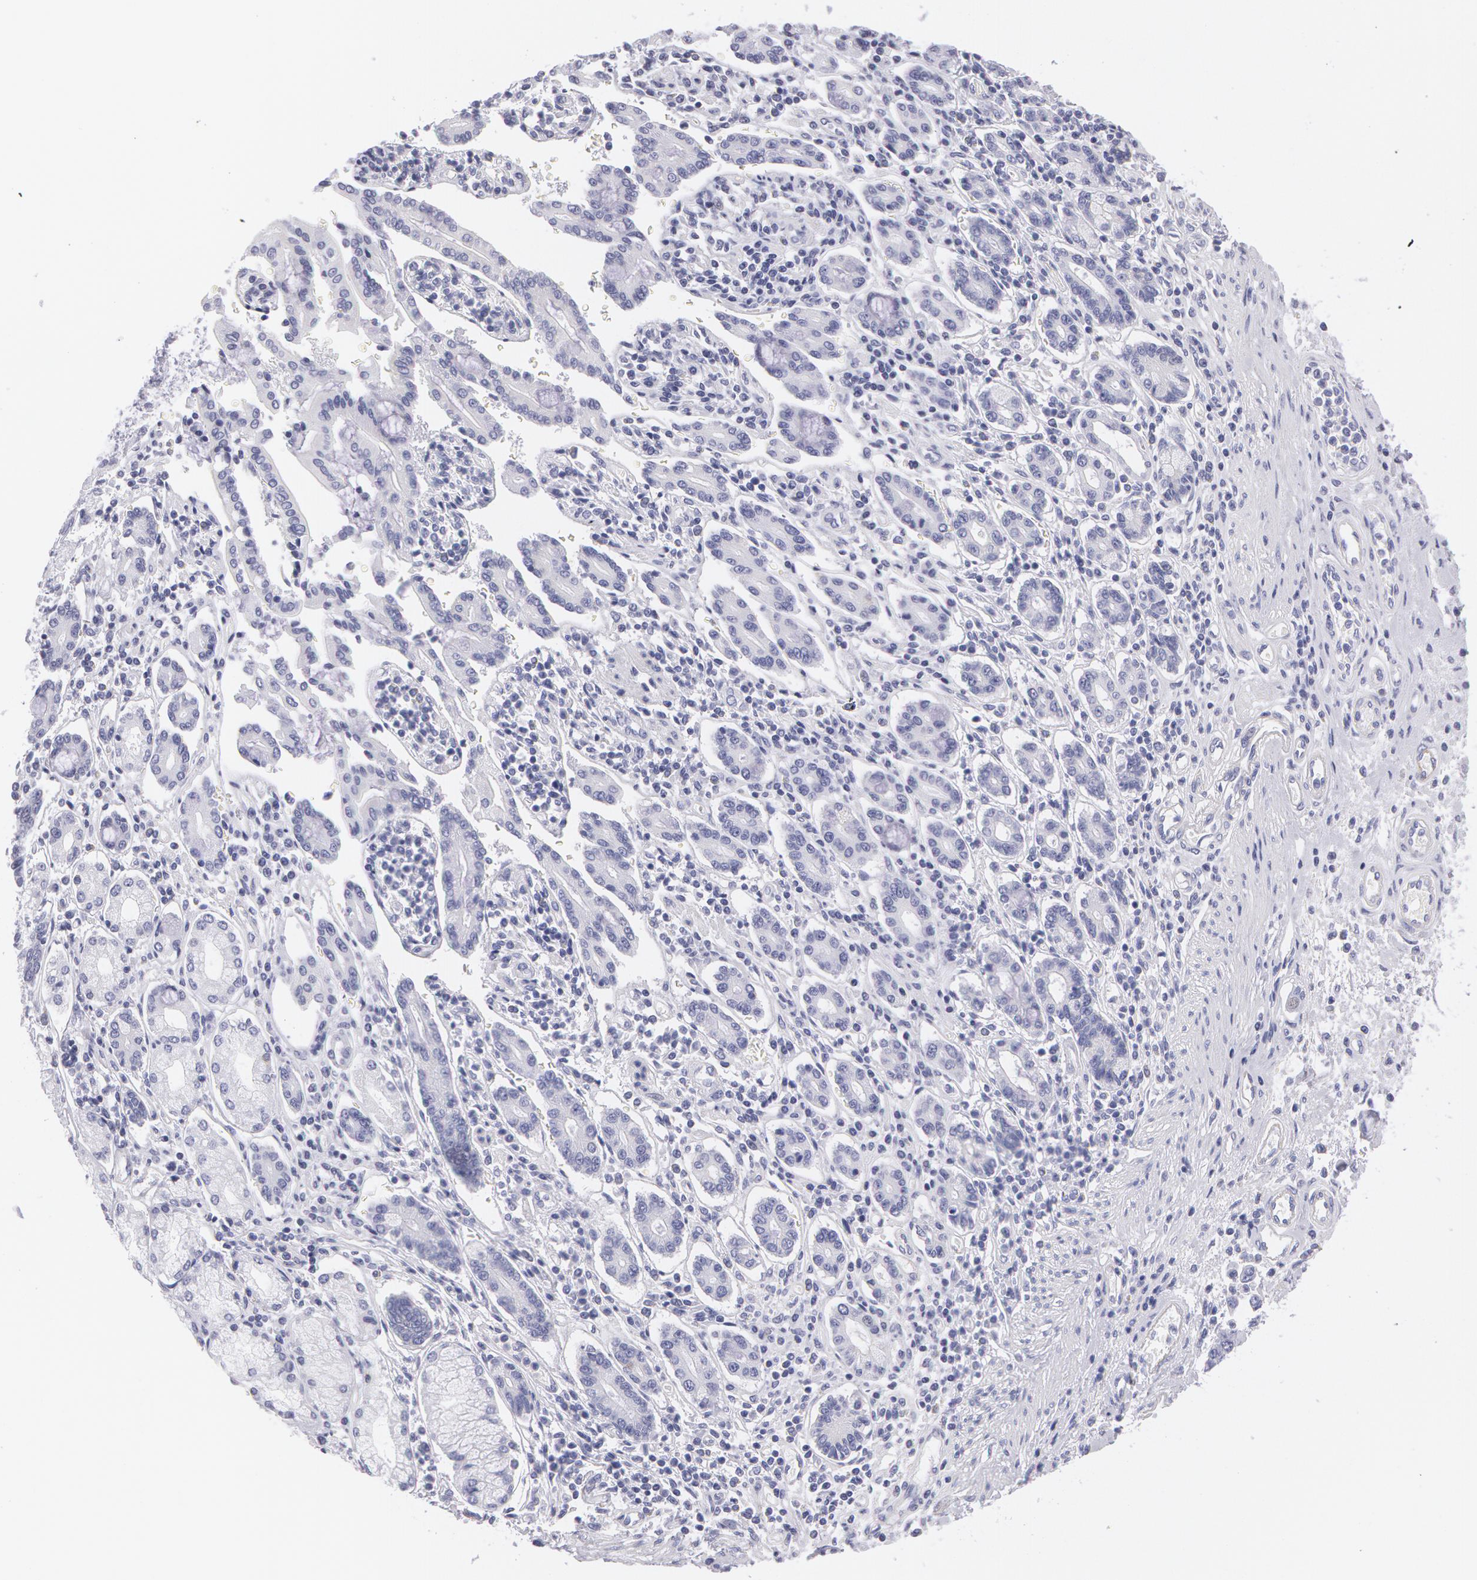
{"staining": {"intensity": "negative", "quantity": "none", "location": "none"}, "tissue": "pancreatic cancer", "cell_type": "Tumor cells", "image_type": "cancer", "snomed": [{"axis": "morphology", "description": "Adenocarcinoma, NOS"}, {"axis": "topography", "description": "Pancreas"}], "caption": "A high-resolution micrograph shows IHC staining of adenocarcinoma (pancreatic), which demonstrates no significant expression in tumor cells.", "gene": "AMACR", "patient": {"sex": "female", "age": 57}}